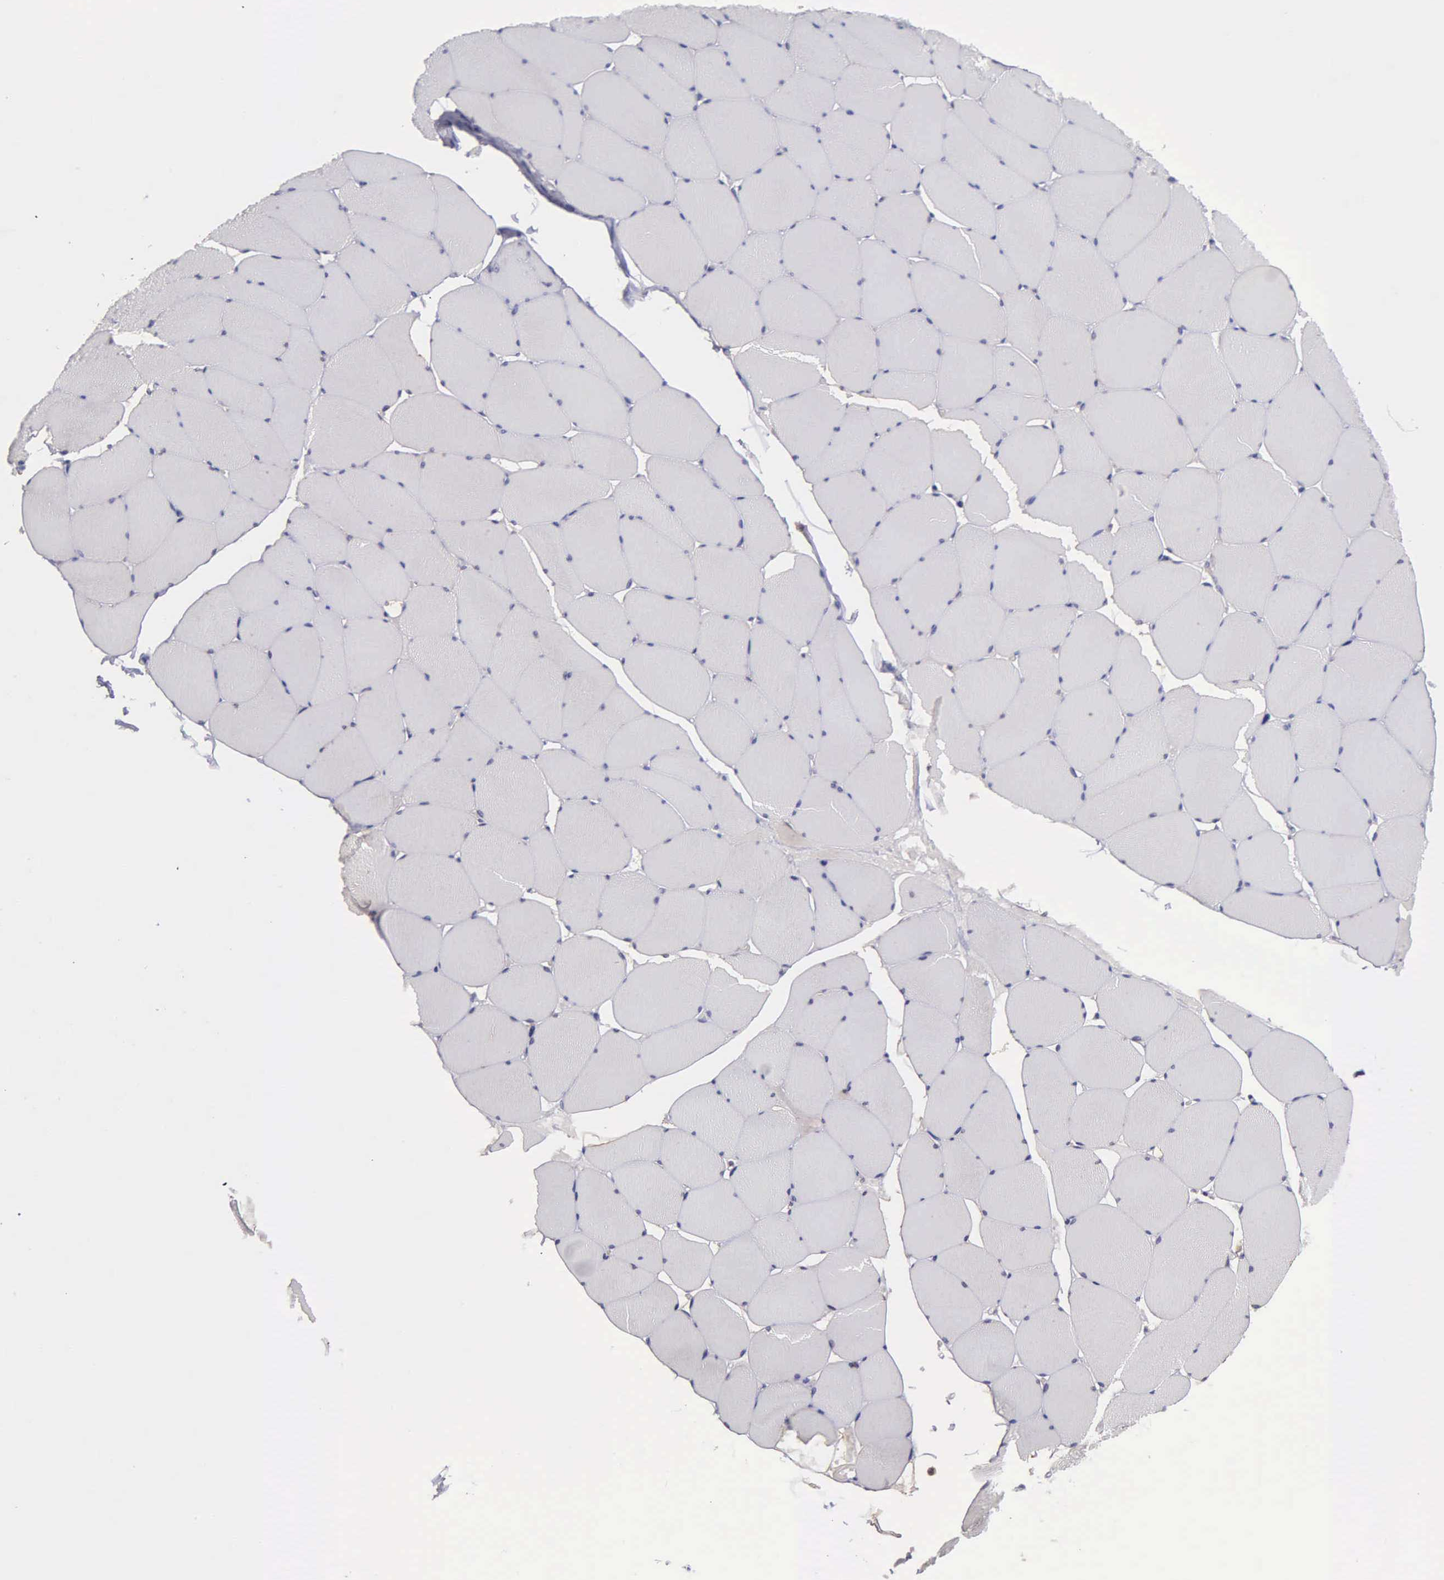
{"staining": {"intensity": "negative", "quantity": "none", "location": "none"}, "tissue": "skeletal muscle", "cell_type": "Myocytes", "image_type": "normal", "snomed": [{"axis": "morphology", "description": "Normal tissue, NOS"}, {"axis": "topography", "description": "Skeletal muscle"}, {"axis": "topography", "description": "Salivary gland"}], "caption": "IHC of unremarkable skeletal muscle exhibits no positivity in myocytes.", "gene": "BRD1", "patient": {"sex": "male", "age": 62}}